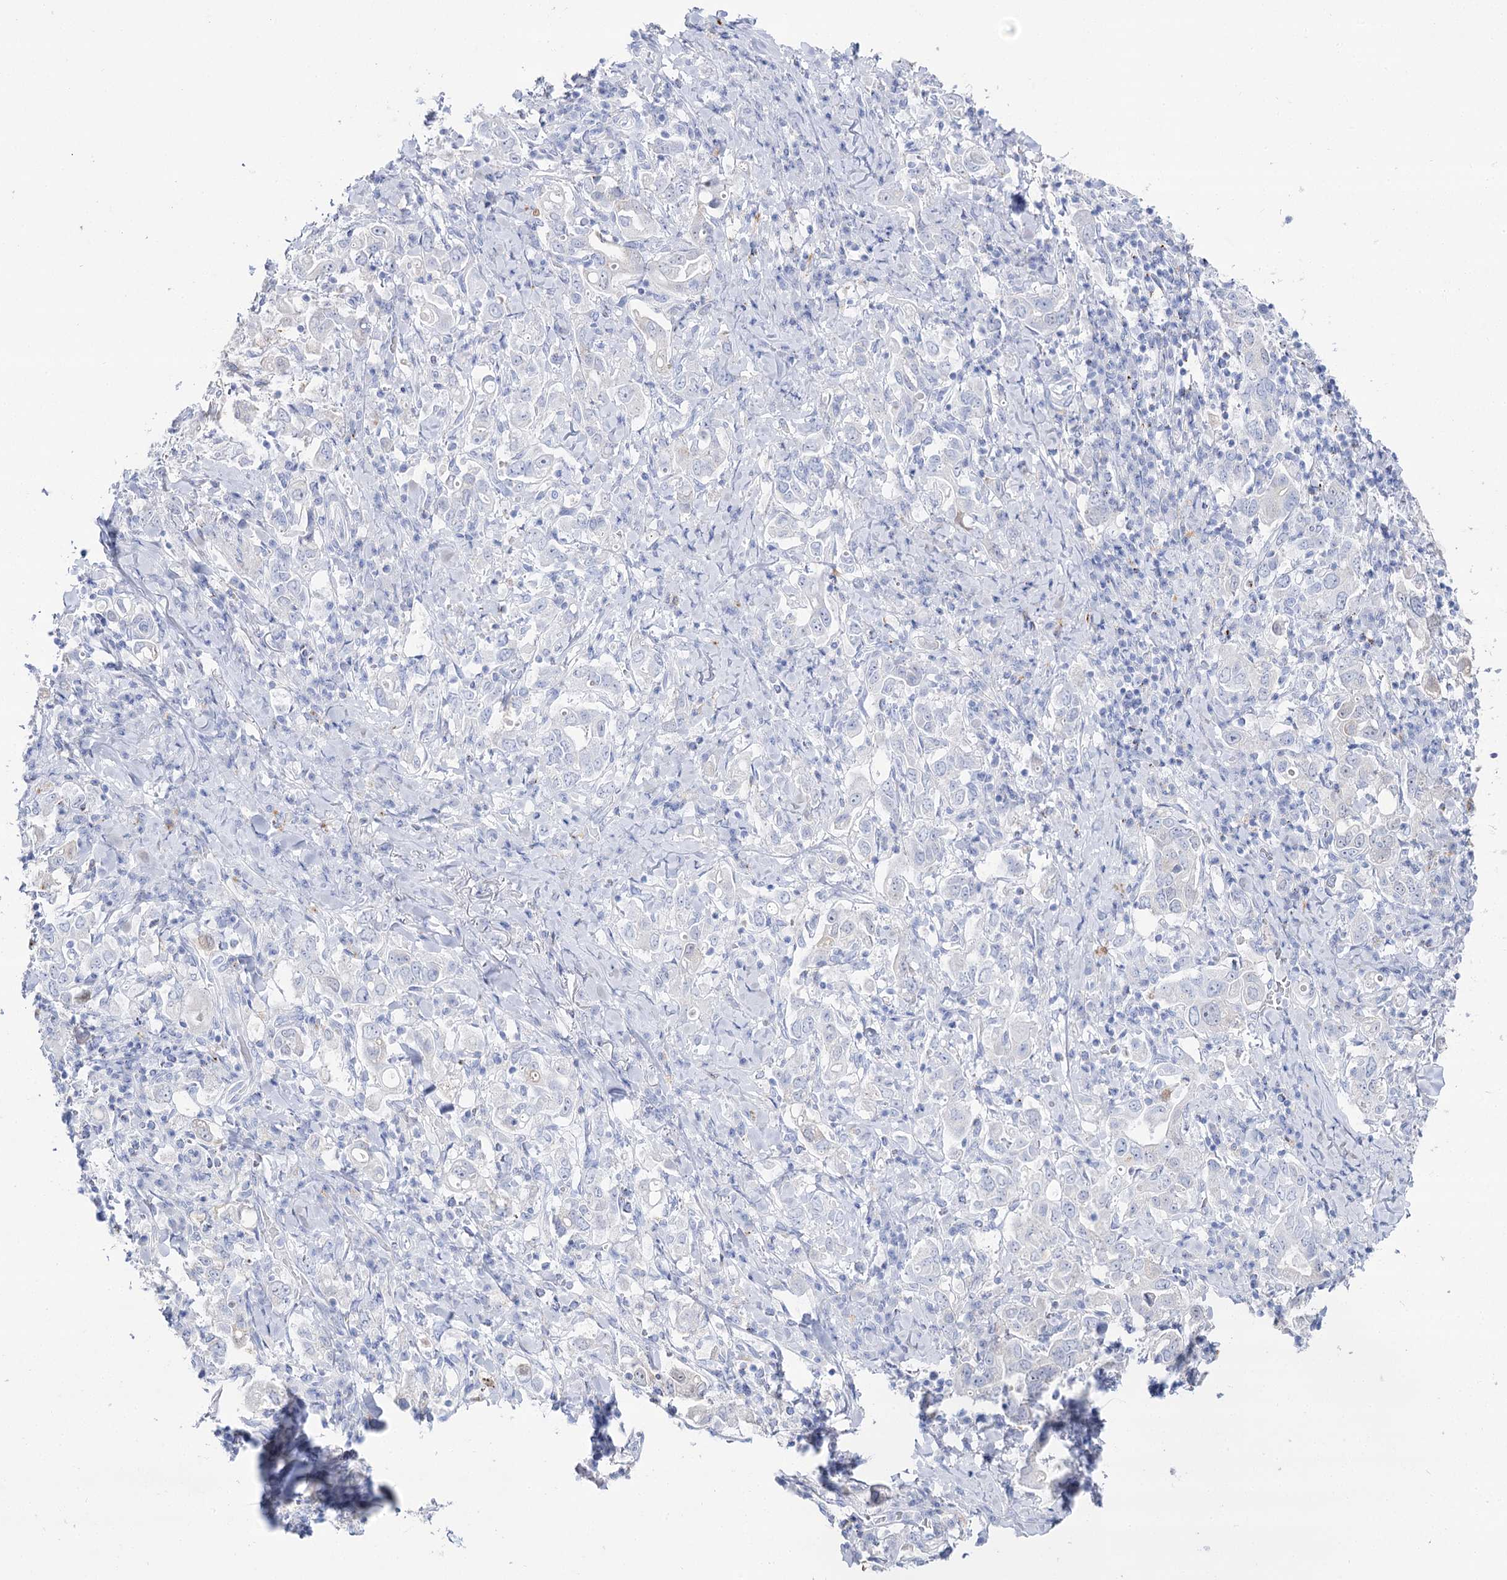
{"staining": {"intensity": "negative", "quantity": "none", "location": "none"}, "tissue": "stomach cancer", "cell_type": "Tumor cells", "image_type": "cancer", "snomed": [{"axis": "morphology", "description": "Adenocarcinoma, NOS"}, {"axis": "topography", "description": "Stomach, upper"}], "caption": "This image is of stomach cancer stained with IHC to label a protein in brown with the nuclei are counter-stained blue. There is no expression in tumor cells.", "gene": "SLC3A1", "patient": {"sex": "male", "age": 62}}